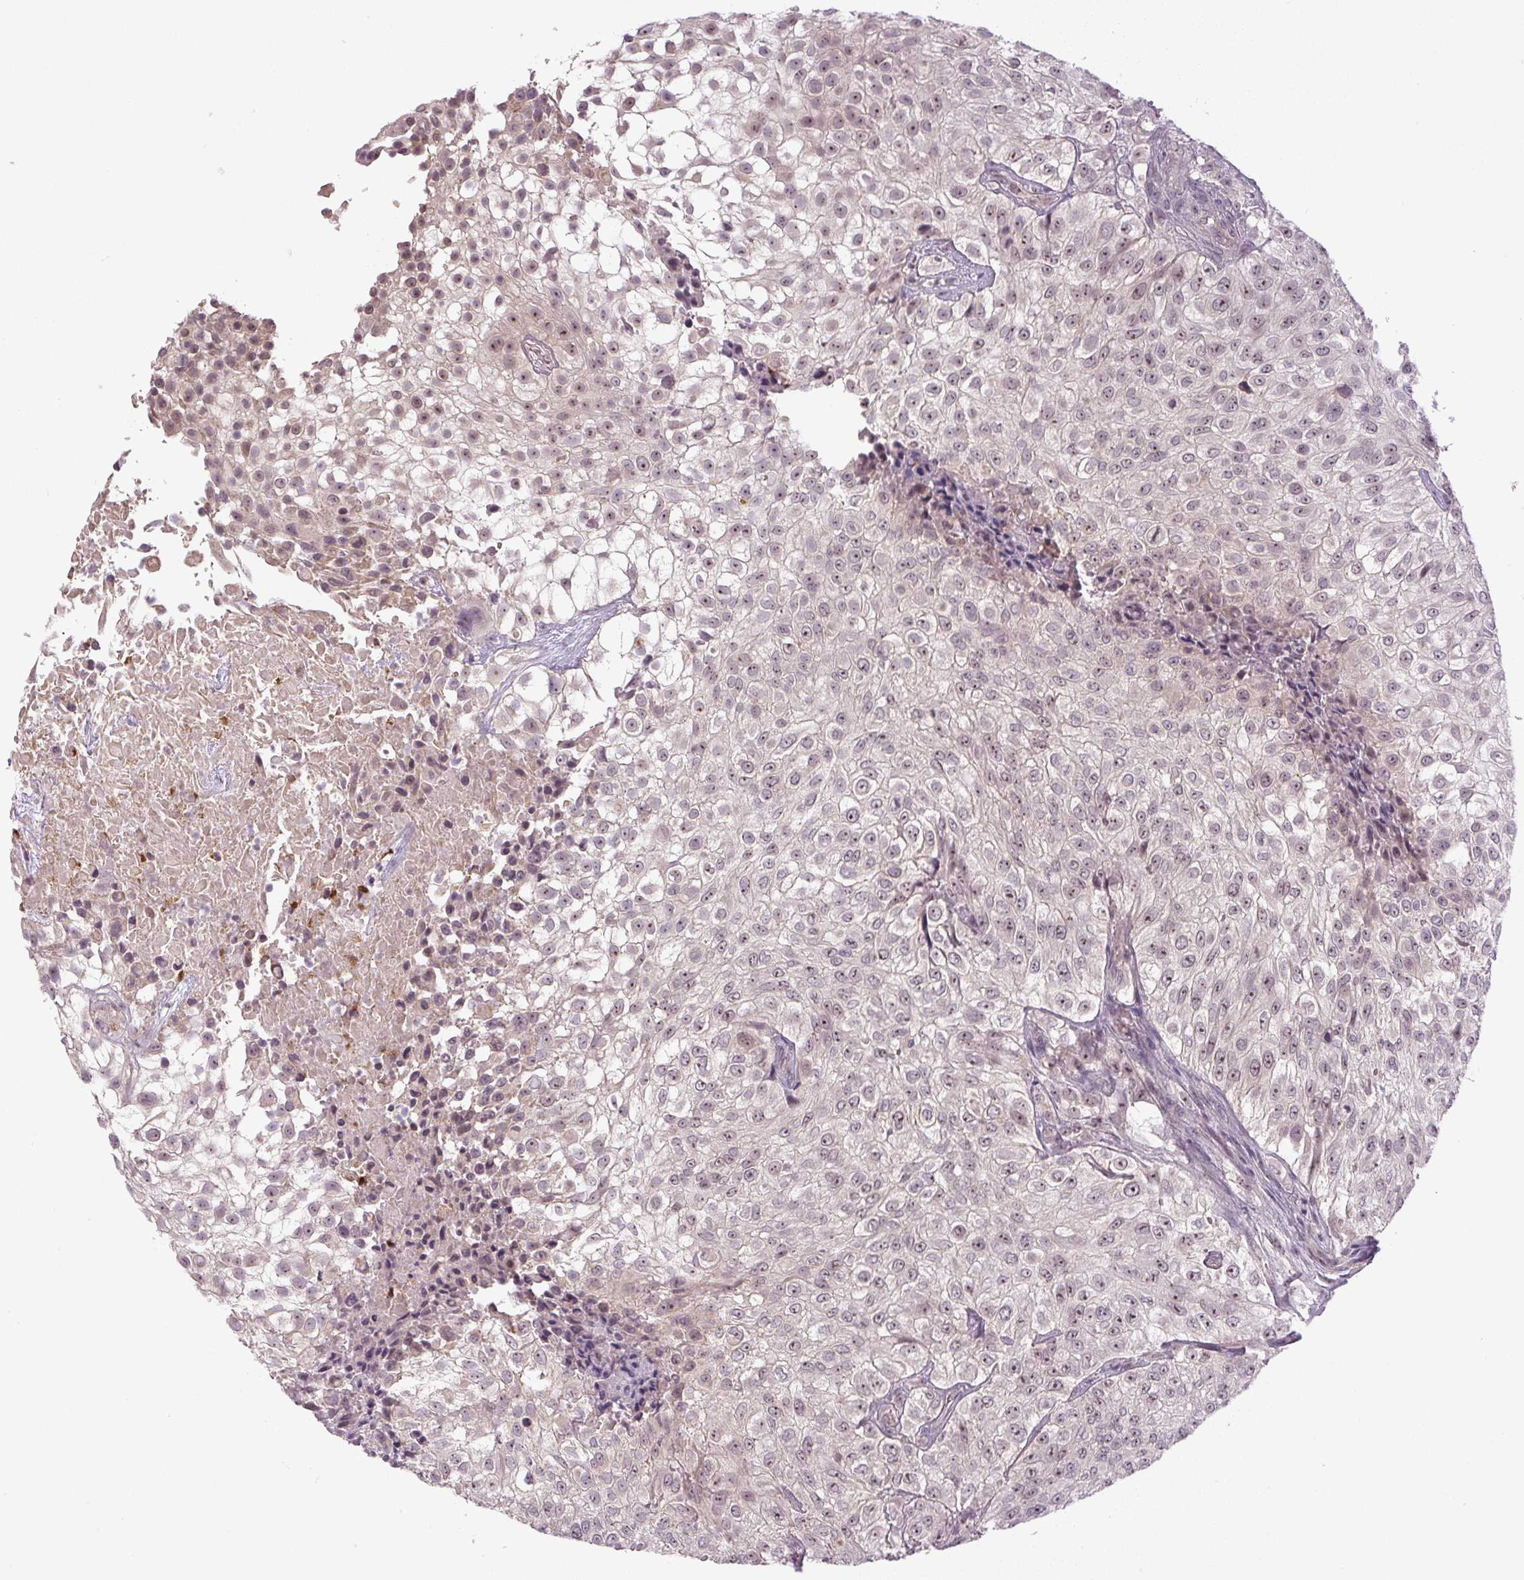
{"staining": {"intensity": "weak", "quantity": "25%-75%", "location": "nuclear"}, "tissue": "urothelial cancer", "cell_type": "Tumor cells", "image_type": "cancer", "snomed": [{"axis": "morphology", "description": "Urothelial carcinoma, High grade"}, {"axis": "topography", "description": "Urinary bladder"}], "caption": "Urothelial cancer was stained to show a protein in brown. There is low levels of weak nuclear expression in approximately 25%-75% of tumor cells.", "gene": "SGF29", "patient": {"sex": "male", "age": 56}}